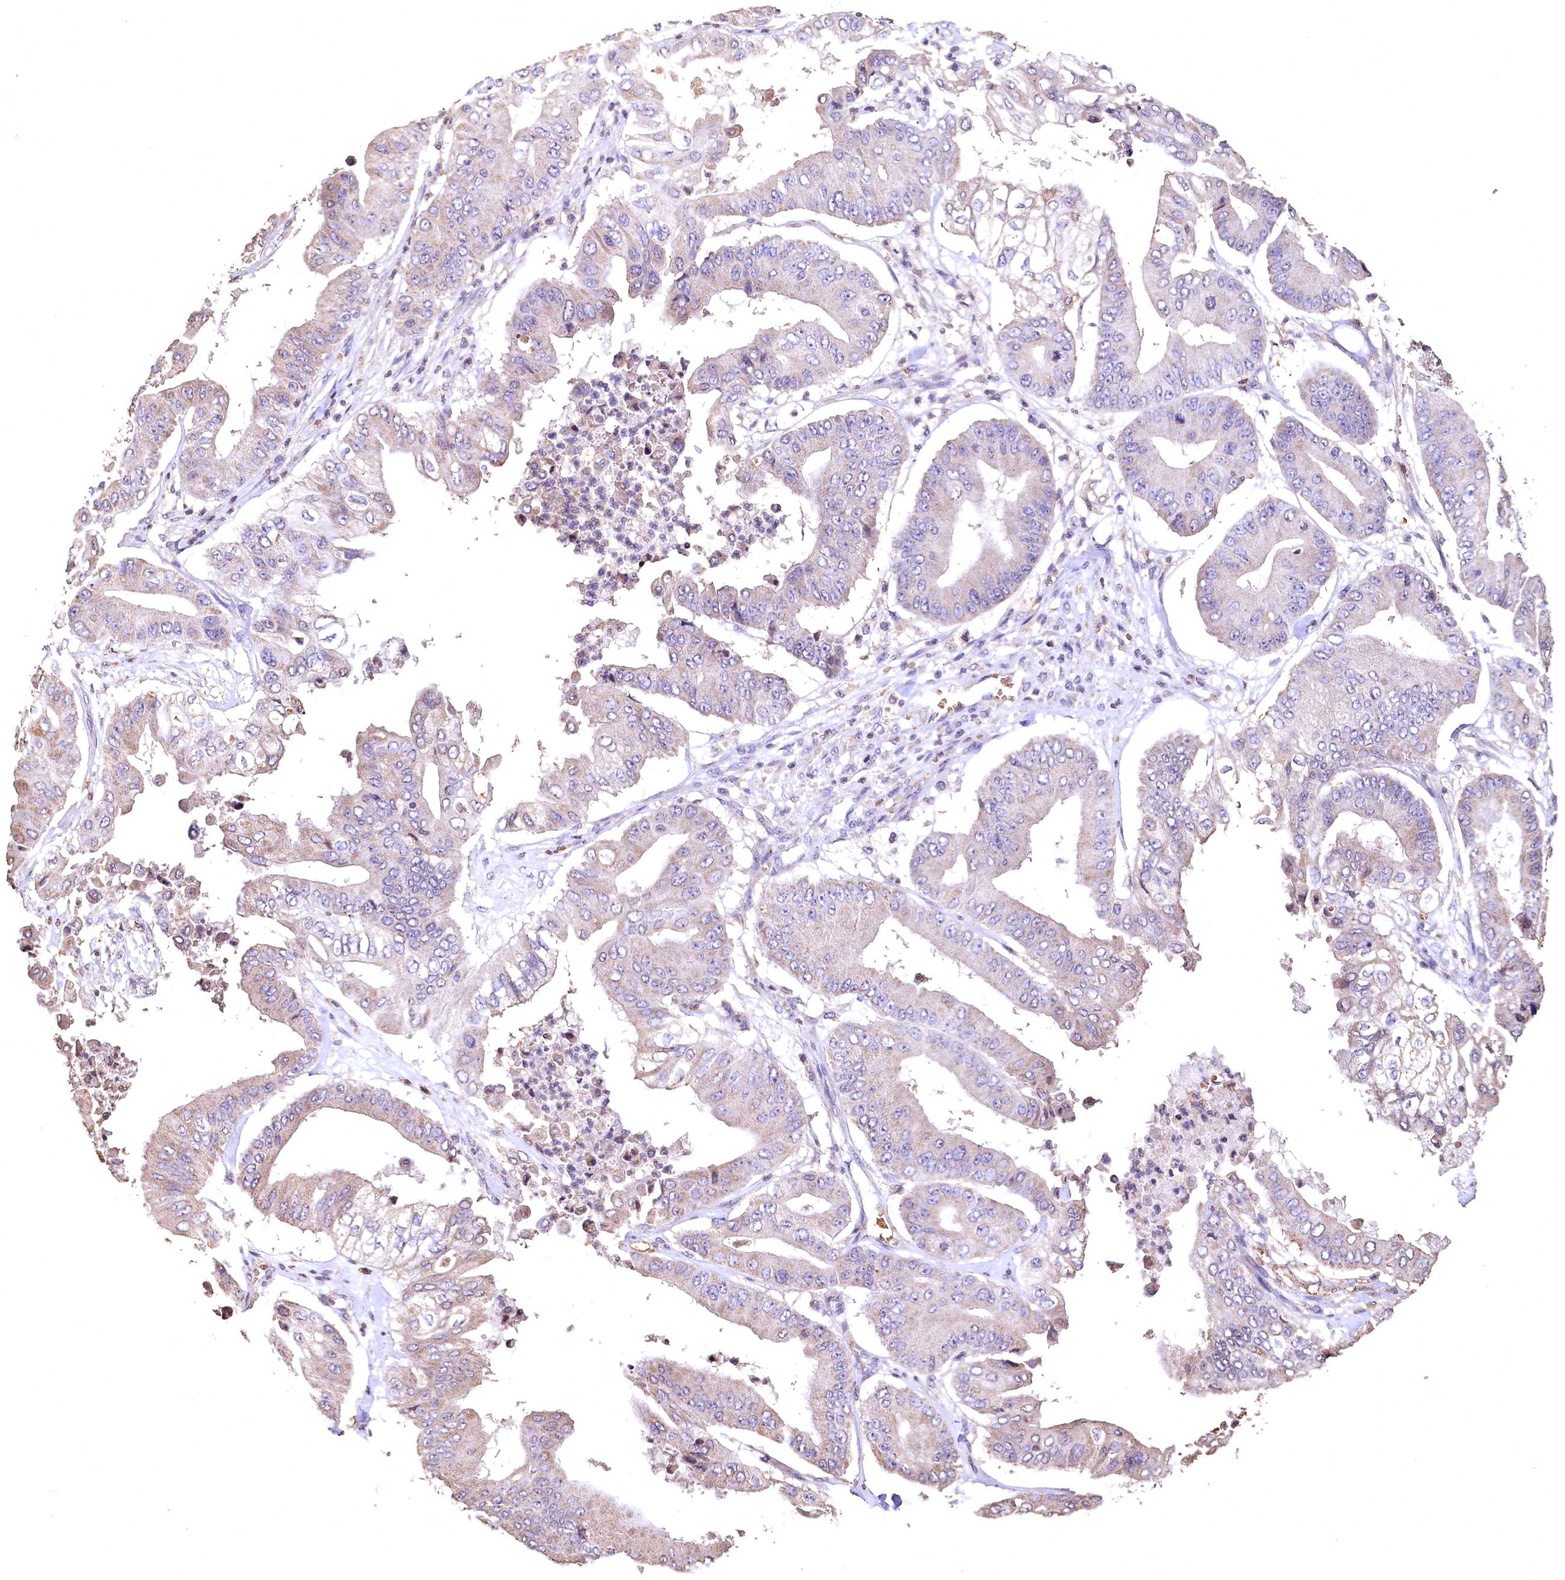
{"staining": {"intensity": "weak", "quantity": "<25%", "location": "cytoplasmic/membranous"}, "tissue": "pancreatic cancer", "cell_type": "Tumor cells", "image_type": "cancer", "snomed": [{"axis": "morphology", "description": "Adenocarcinoma, NOS"}, {"axis": "topography", "description": "Pancreas"}], "caption": "Tumor cells are negative for protein expression in human pancreatic adenocarcinoma.", "gene": "SPTA1", "patient": {"sex": "female", "age": 77}}